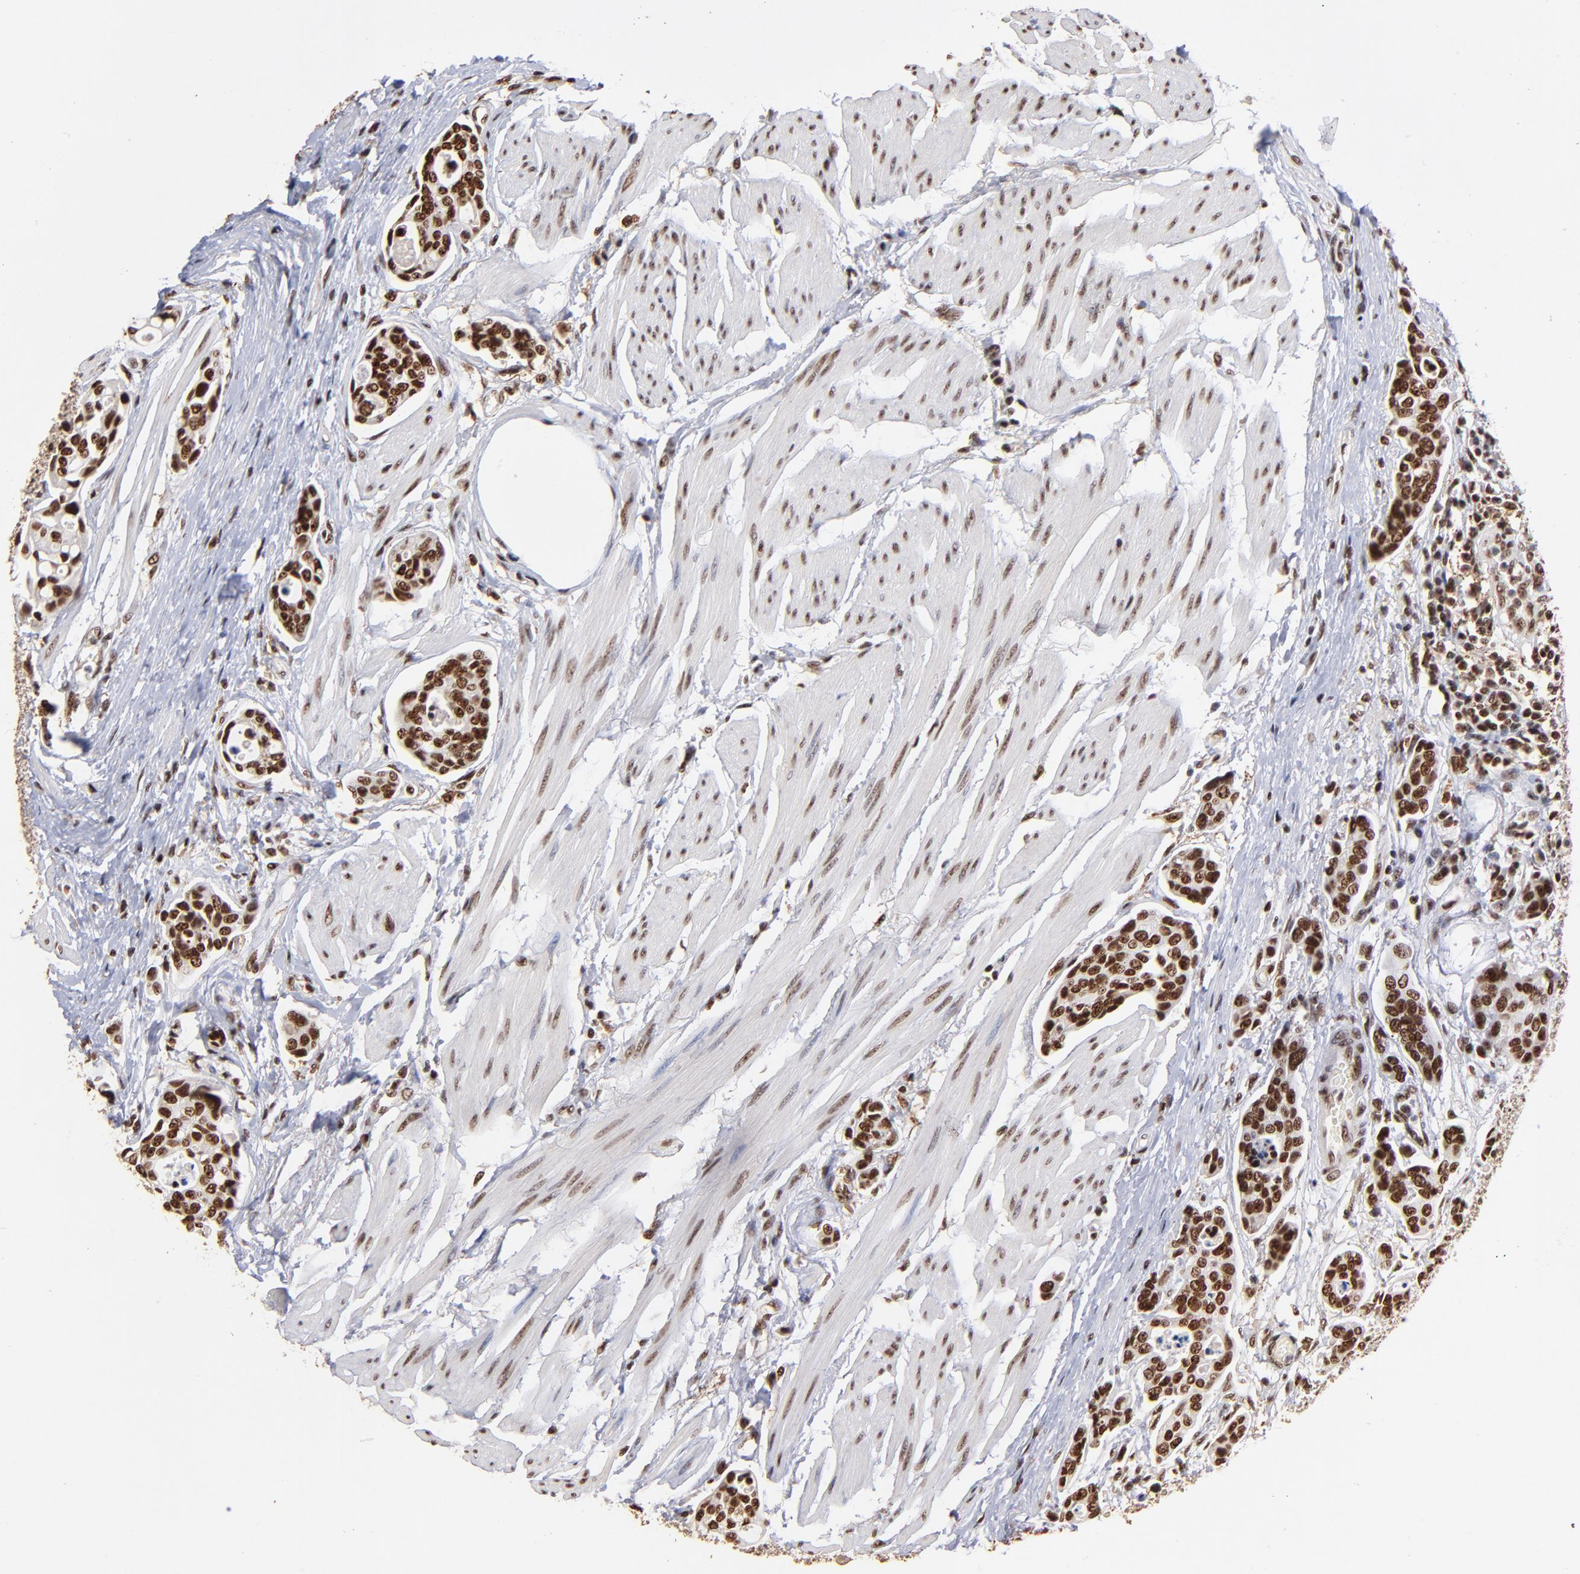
{"staining": {"intensity": "strong", "quantity": ">75%", "location": "nuclear"}, "tissue": "urothelial cancer", "cell_type": "Tumor cells", "image_type": "cancer", "snomed": [{"axis": "morphology", "description": "Urothelial carcinoma, High grade"}, {"axis": "topography", "description": "Urinary bladder"}], "caption": "A high-resolution photomicrograph shows immunohistochemistry staining of high-grade urothelial carcinoma, which demonstrates strong nuclear positivity in about >75% of tumor cells.", "gene": "ZNF146", "patient": {"sex": "male", "age": 78}}